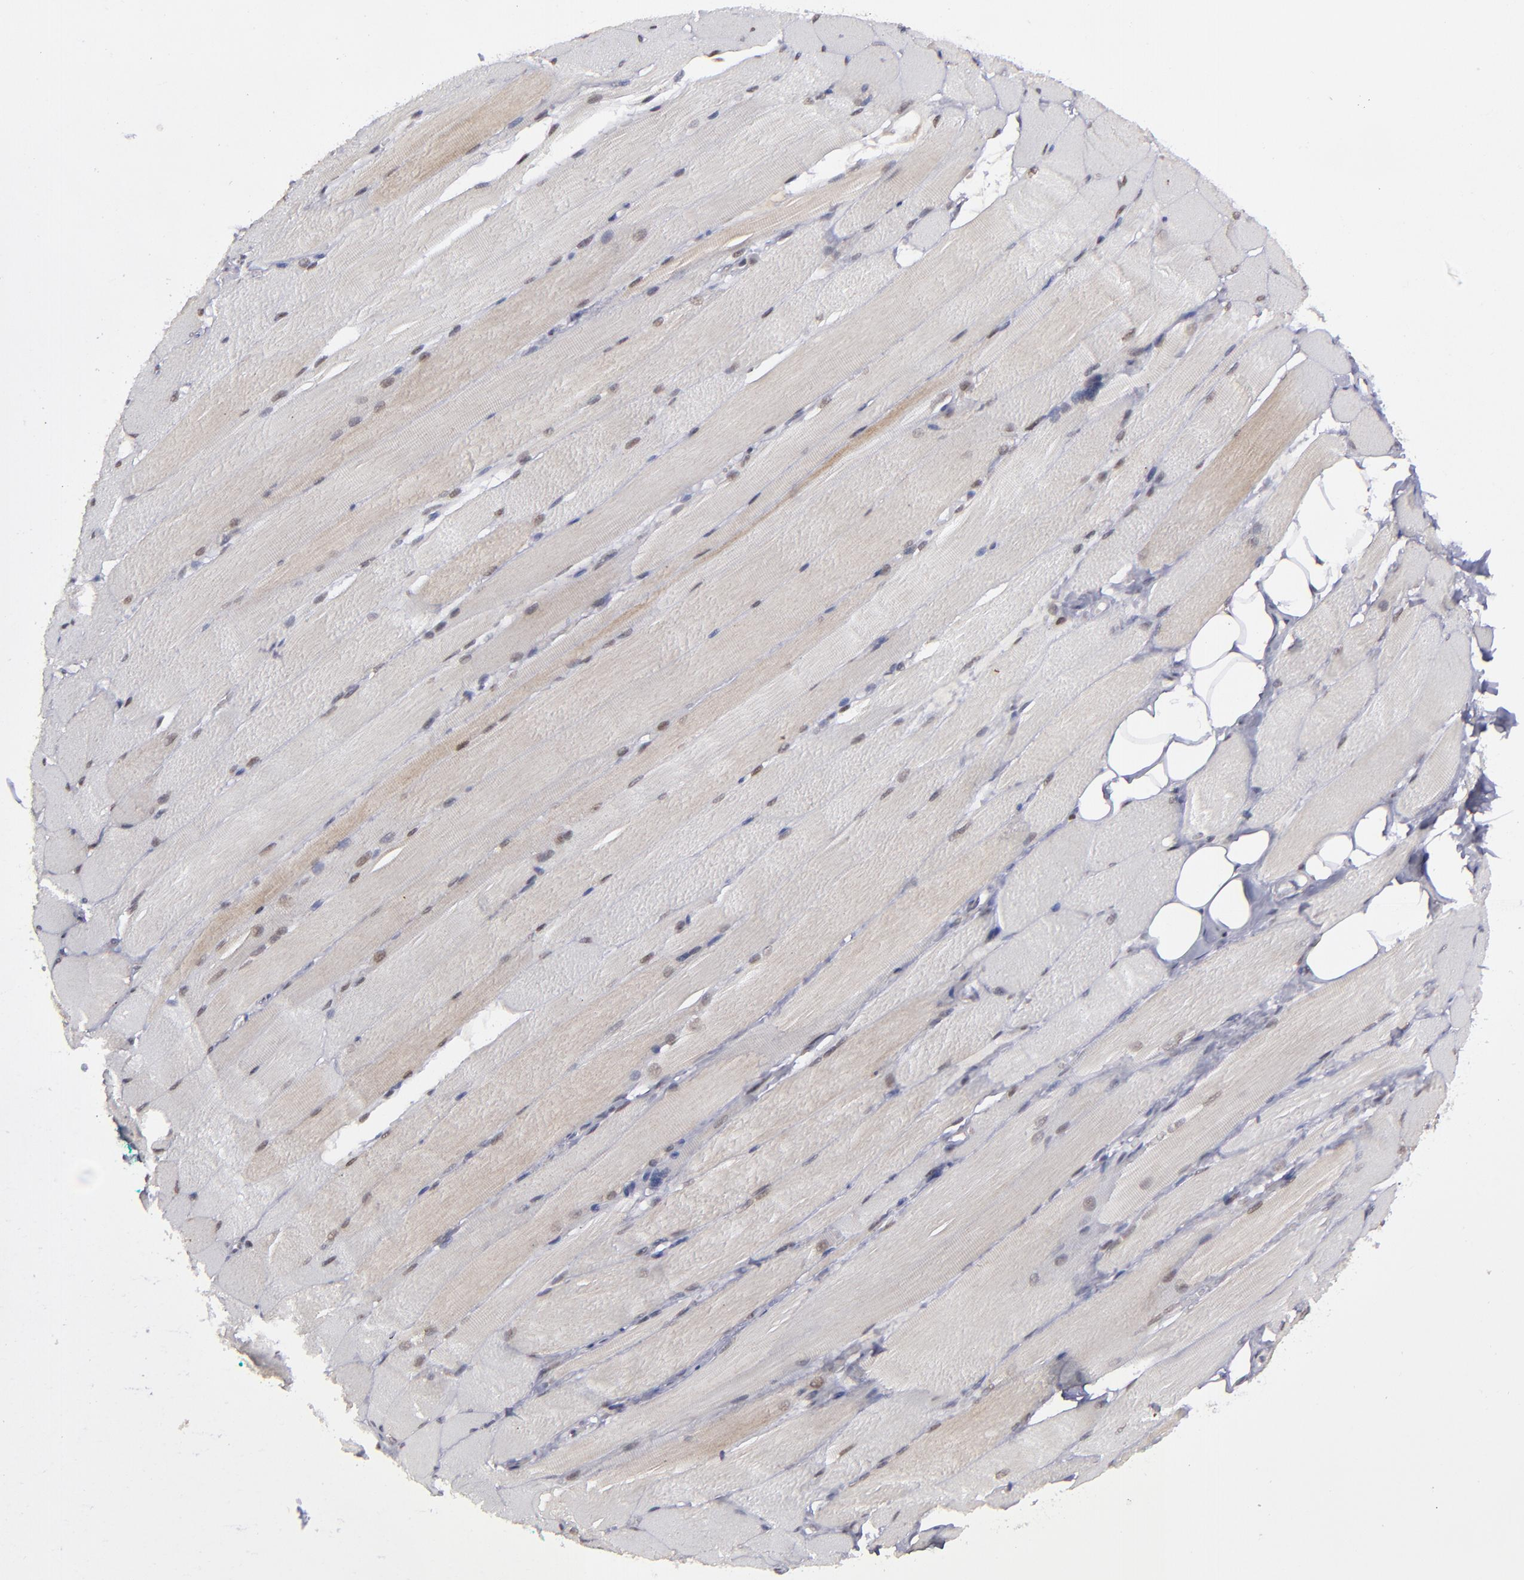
{"staining": {"intensity": "weak", "quantity": "25%-75%", "location": "nuclear"}, "tissue": "skeletal muscle", "cell_type": "Myocytes", "image_type": "normal", "snomed": [{"axis": "morphology", "description": "Normal tissue, NOS"}, {"axis": "topography", "description": "Skeletal muscle"}, {"axis": "topography", "description": "Peripheral nerve tissue"}], "caption": "Human skeletal muscle stained with a brown dye shows weak nuclear positive expression in approximately 25%-75% of myocytes.", "gene": "RREB1", "patient": {"sex": "female", "age": 84}}